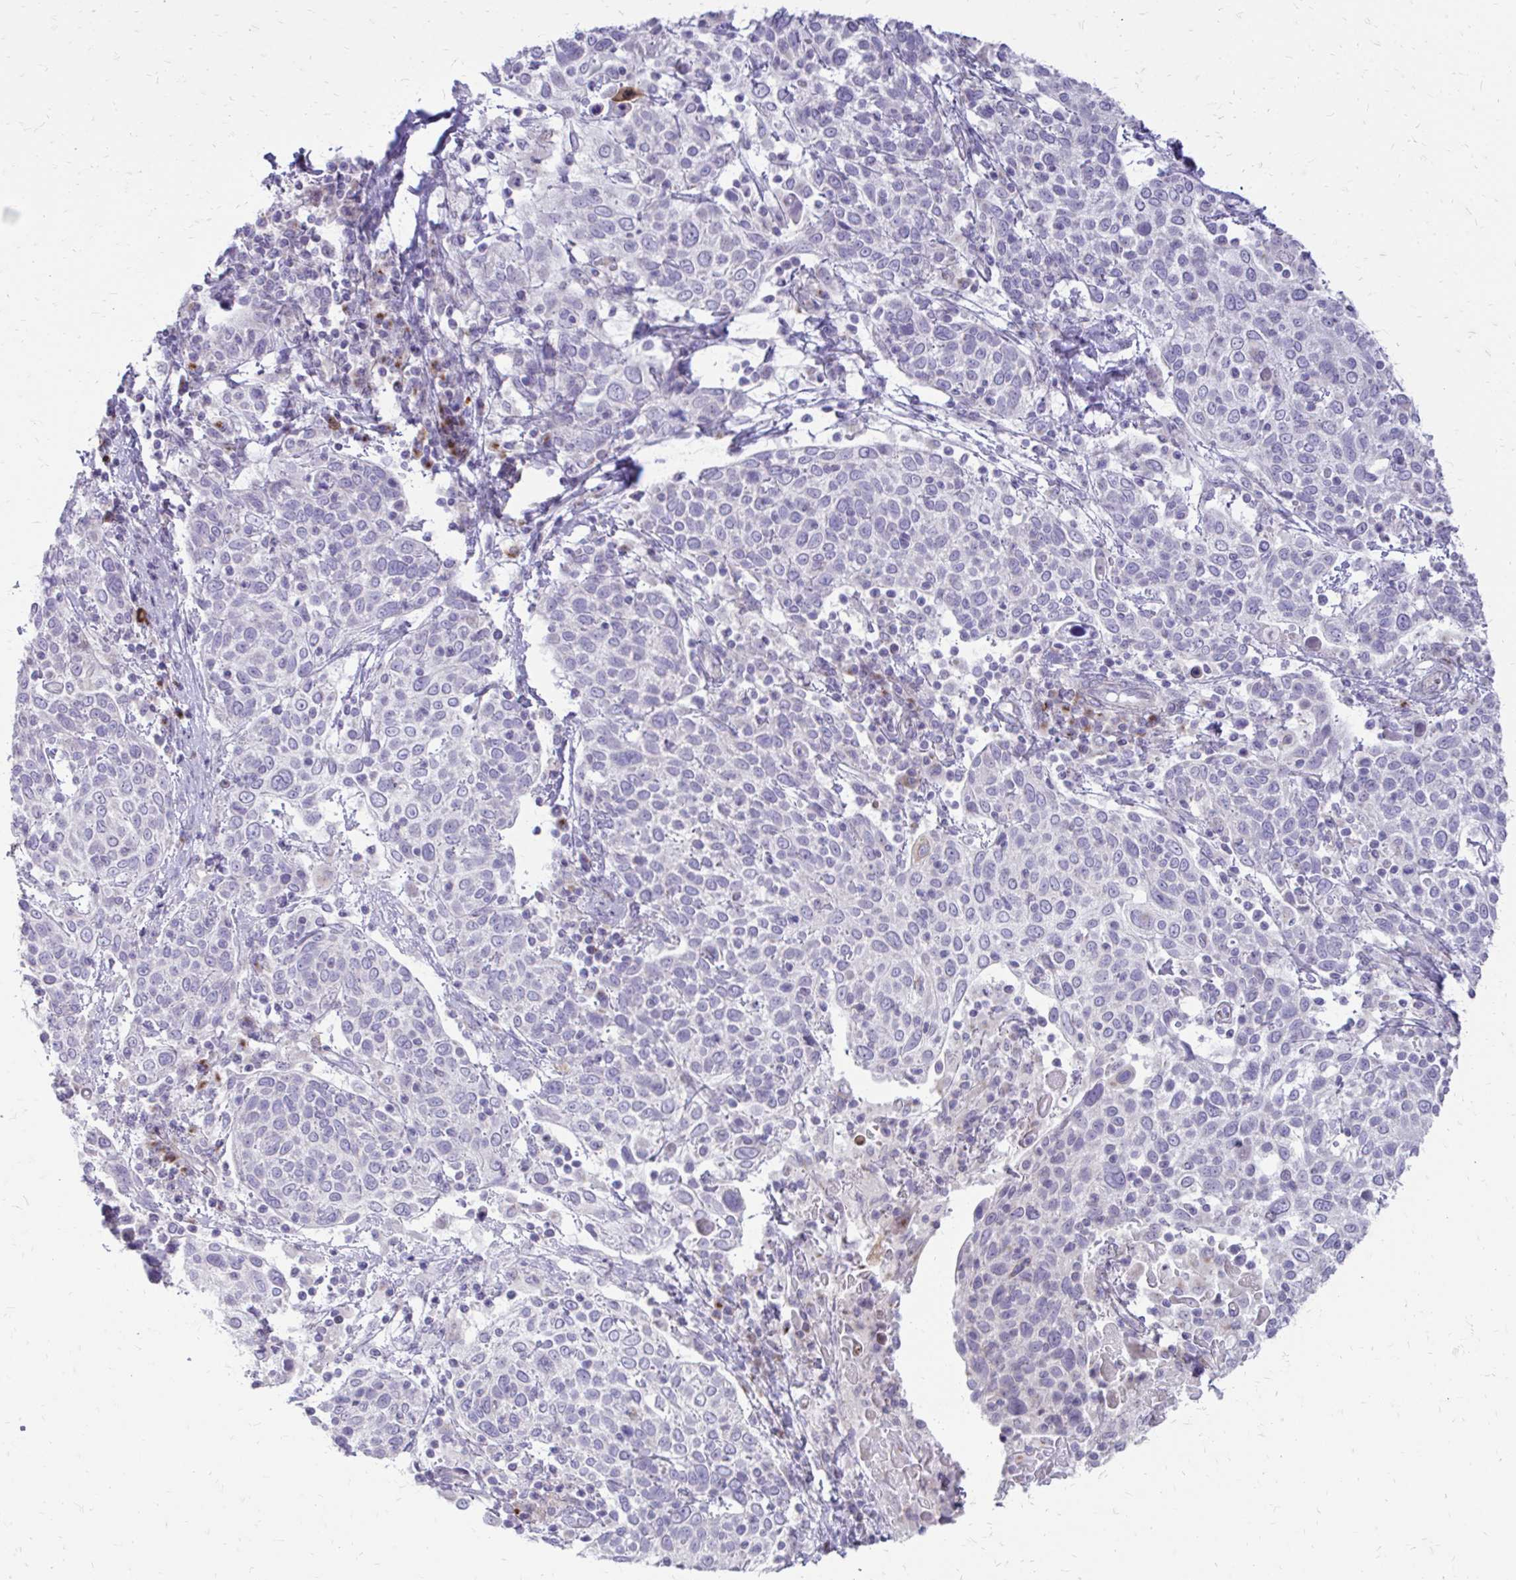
{"staining": {"intensity": "negative", "quantity": "none", "location": "none"}, "tissue": "cervical cancer", "cell_type": "Tumor cells", "image_type": "cancer", "snomed": [{"axis": "morphology", "description": "Squamous cell carcinoma, NOS"}, {"axis": "topography", "description": "Cervix"}], "caption": "IHC photomicrograph of cervical squamous cell carcinoma stained for a protein (brown), which demonstrates no expression in tumor cells.", "gene": "FUNDC2", "patient": {"sex": "female", "age": 61}}